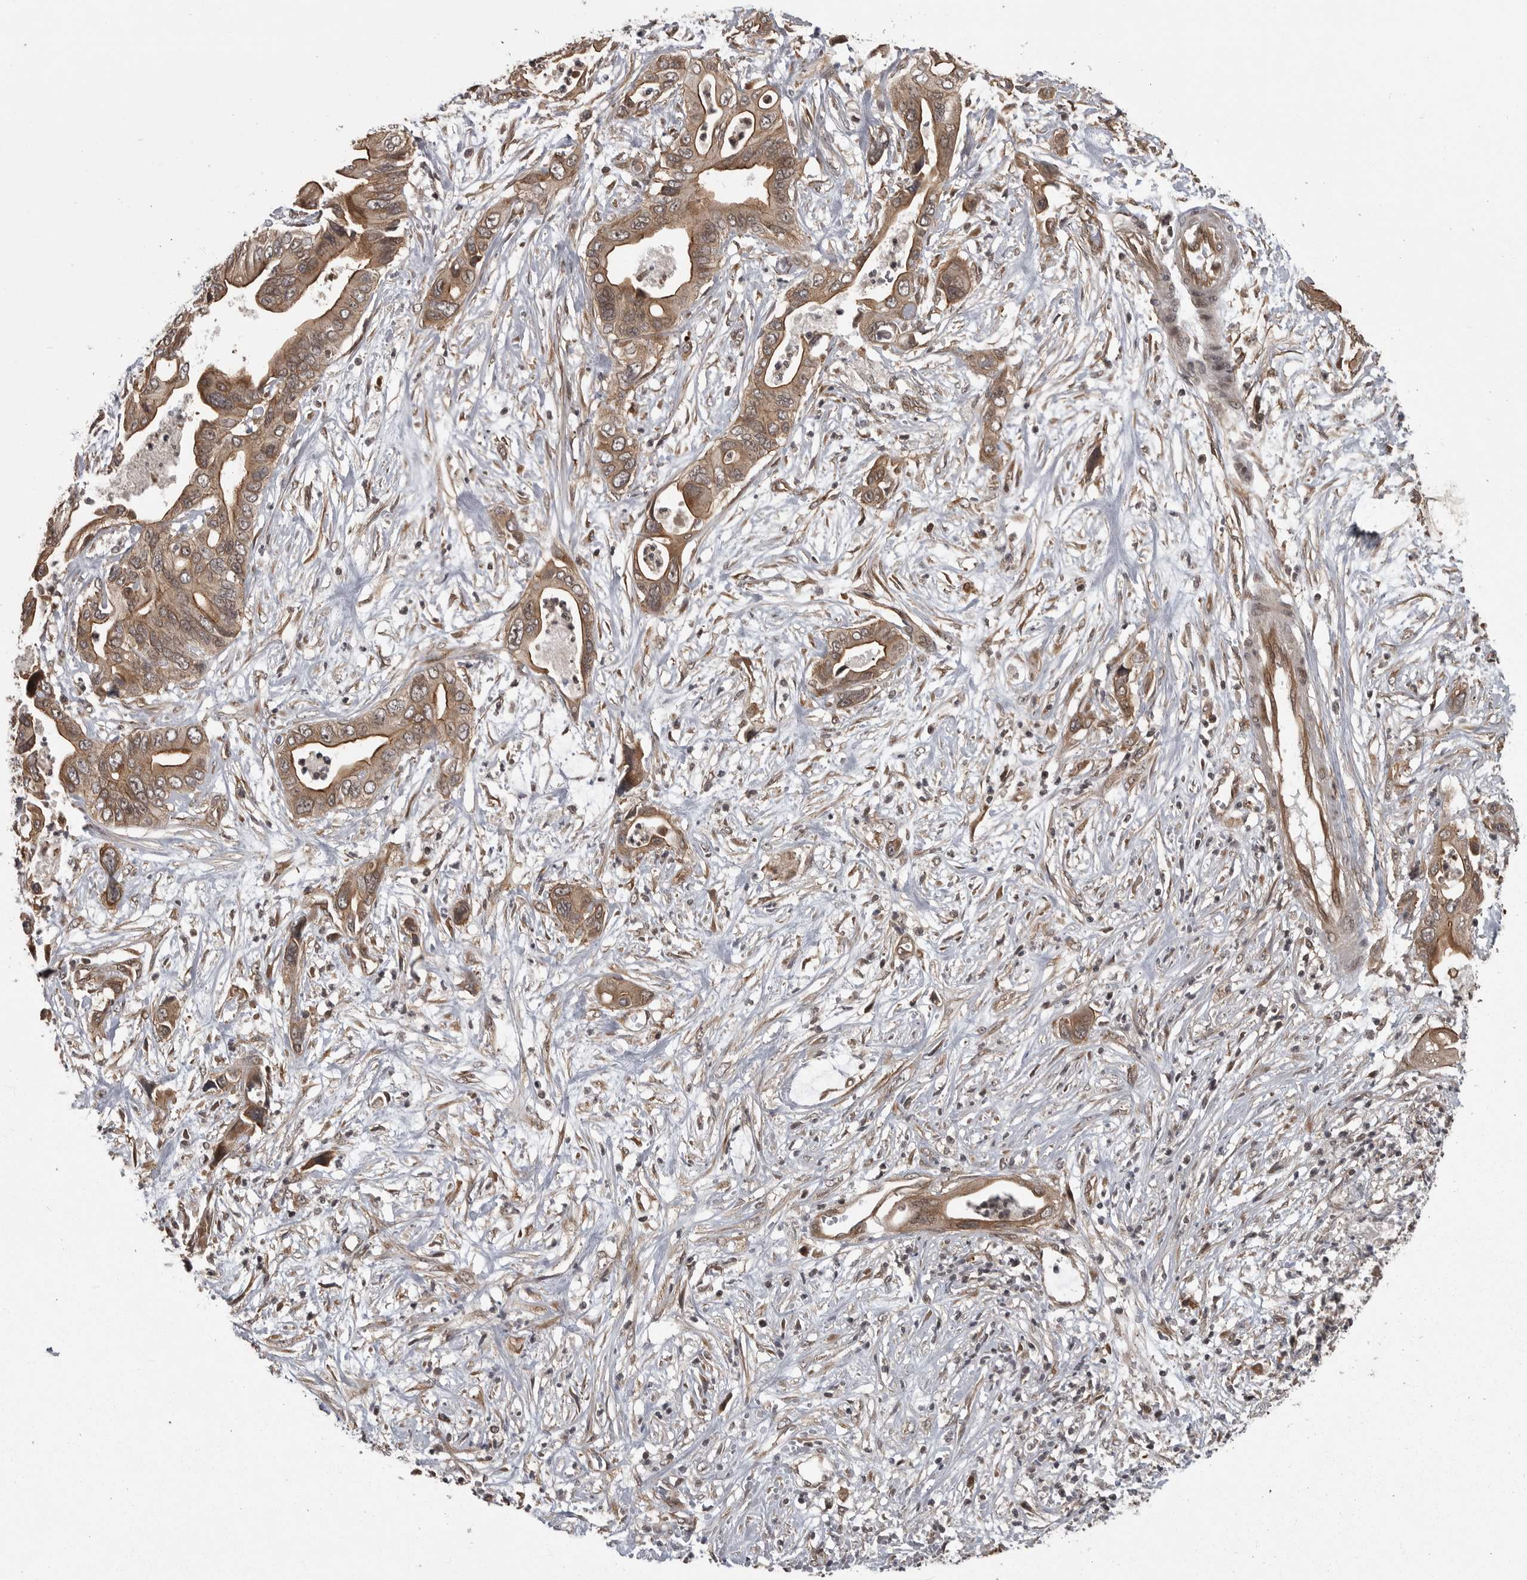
{"staining": {"intensity": "moderate", "quantity": ">75%", "location": "cytoplasmic/membranous"}, "tissue": "pancreatic cancer", "cell_type": "Tumor cells", "image_type": "cancer", "snomed": [{"axis": "morphology", "description": "Adenocarcinoma, NOS"}, {"axis": "topography", "description": "Pancreas"}], "caption": "Human pancreatic cancer stained with a brown dye displays moderate cytoplasmic/membranous positive positivity in approximately >75% of tumor cells.", "gene": "DNAJC8", "patient": {"sex": "male", "age": 66}}